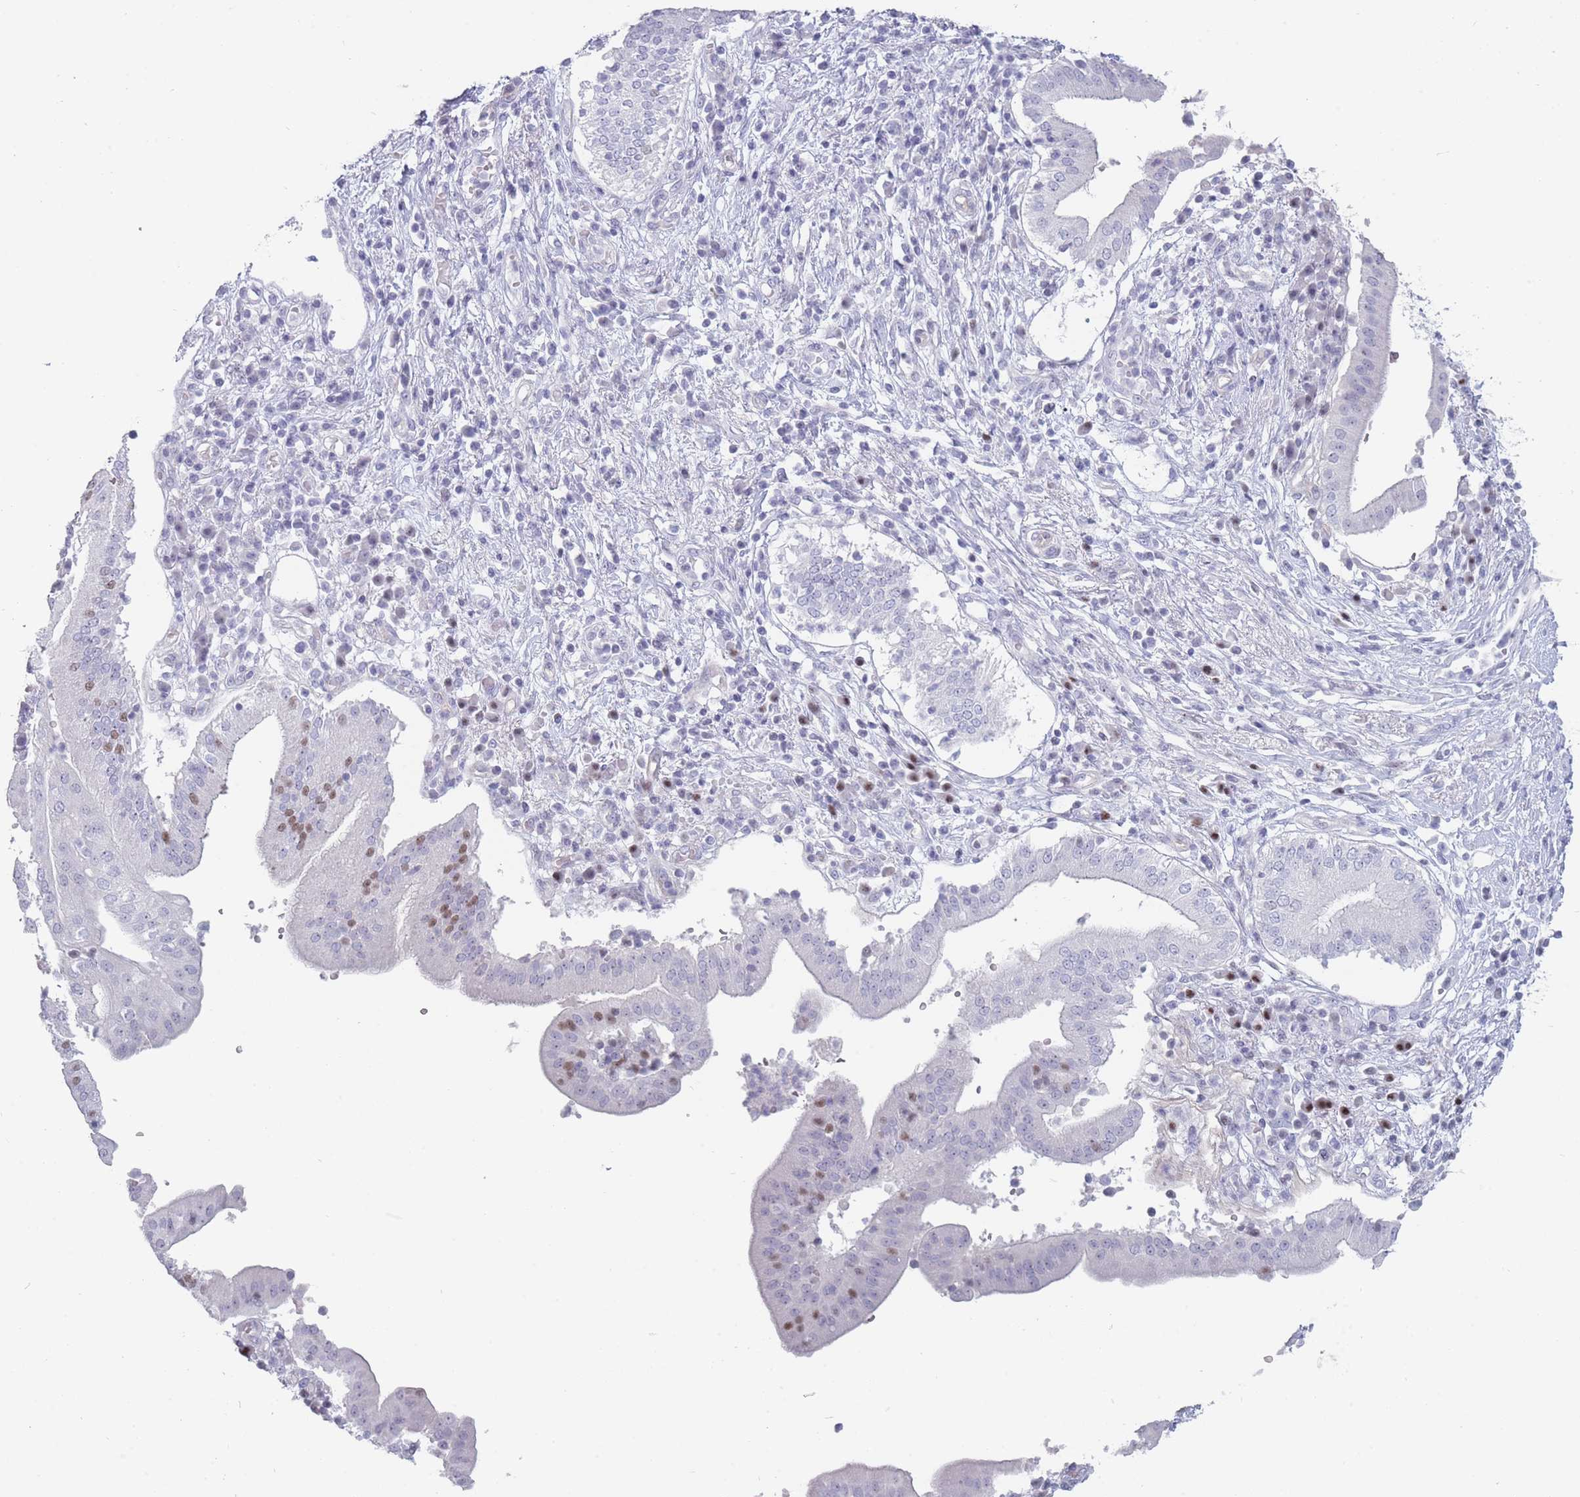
{"staining": {"intensity": "moderate", "quantity": "<25%", "location": "nuclear"}, "tissue": "pancreatic cancer", "cell_type": "Tumor cells", "image_type": "cancer", "snomed": [{"axis": "morphology", "description": "Adenocarcinoma, NOS"}, {"axis": "topography", "description": "Pancreas"}], "caption": "This histopathology image displays IHC staining of pancreatic cancer (adenocarcinoma), with low moderate nuclear staining in about <25% of tumor cells.", "gene": "ROS1", "patient": {"sex": "male", "age": 68}}